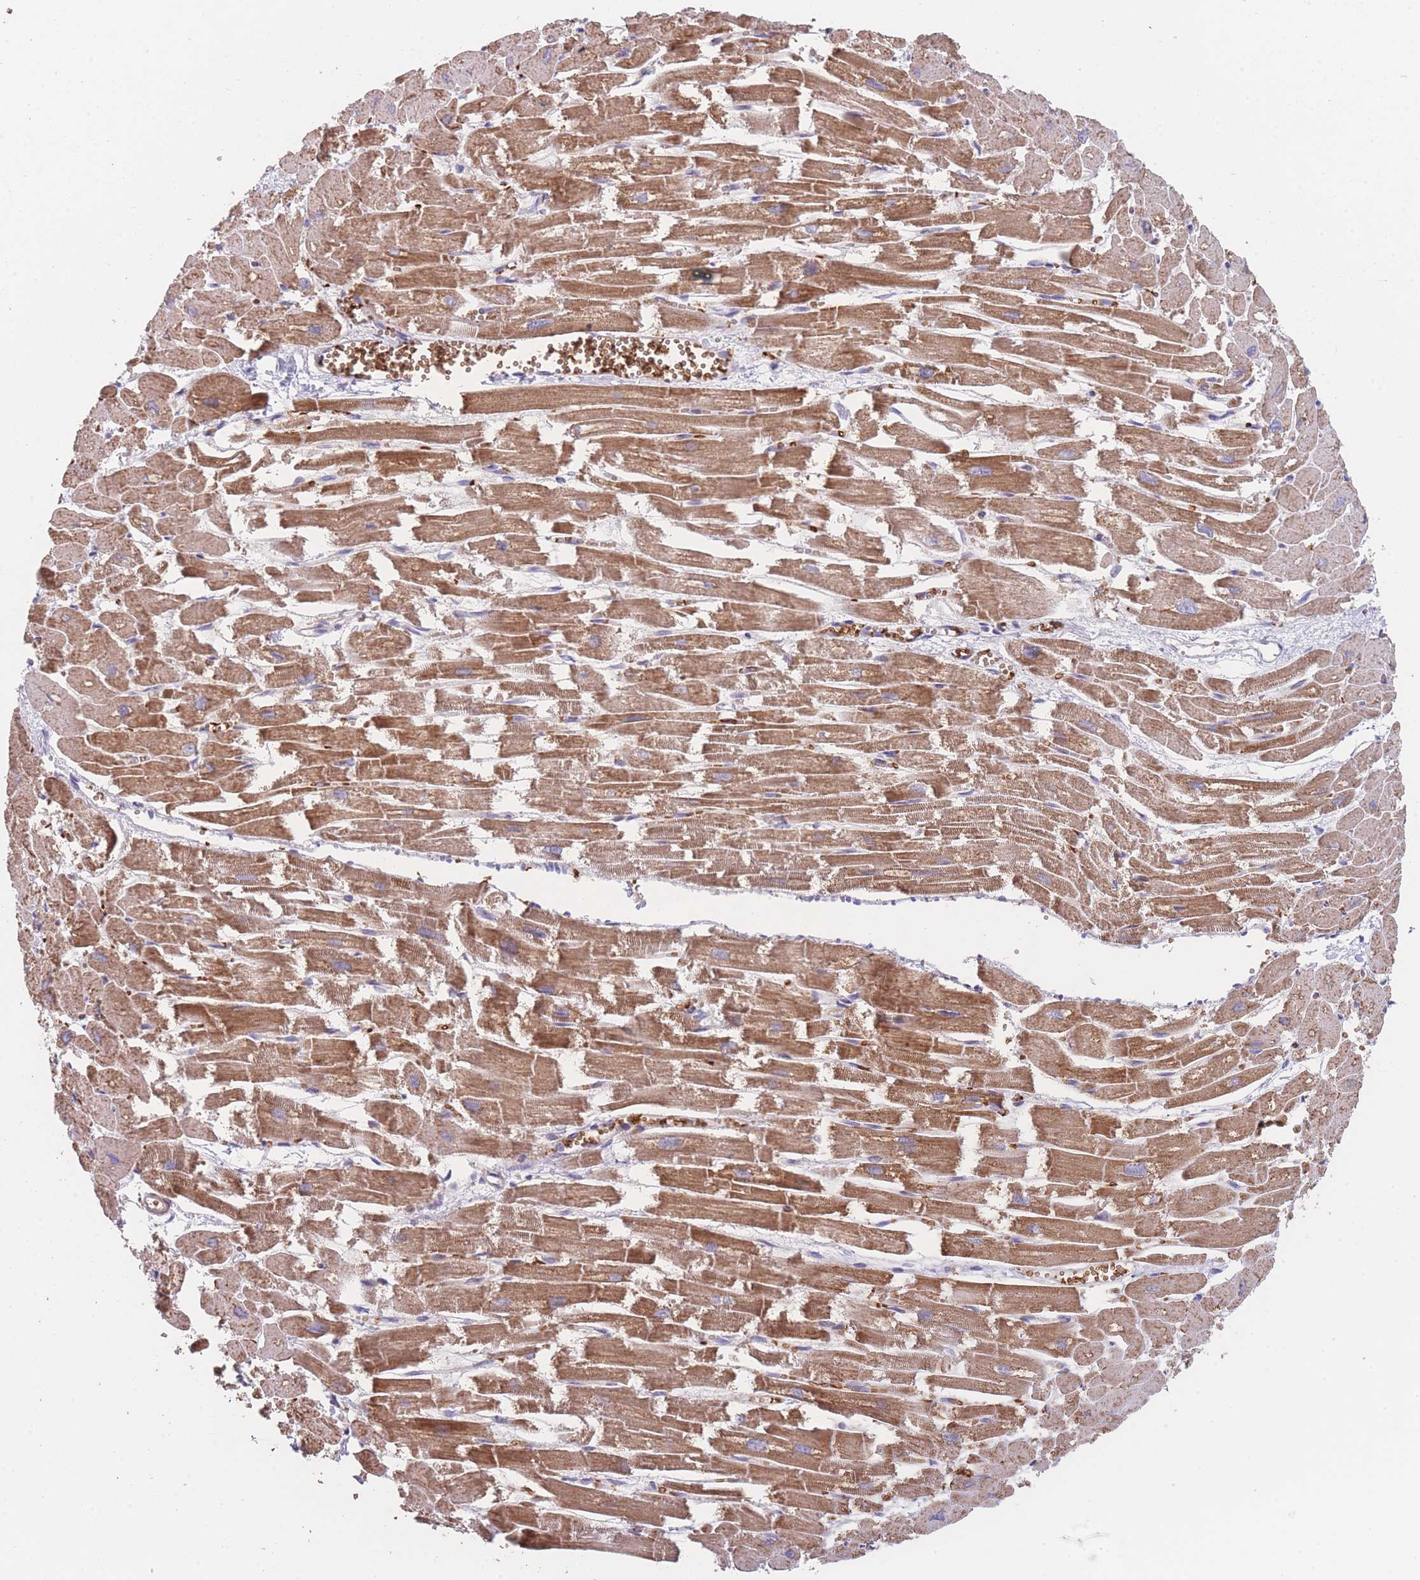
{"staining": {"intensity": "moderate", "quantity": ">75%", "location": "cytoplasmic/membranous"}, "tissue": "heart muscle", "cell_type": "Cardiomyocytes", "image_type": "normal", "snomed": [{"axis": "morphology", "description": "Normal tissue, NOS"}, {"axis": "topography", "description": "Heart"}], "caption": "Benign heart muscle was stained to show a protein in brown. There is medium levels of moderate cytoplasmic/membranous positivity in about >75% of cardiomyocytes. (DAB IHC with brightfield microscopy, high magnification).", "gene": "SMPD4", "patient": {"sex": "male", "age": 54}}